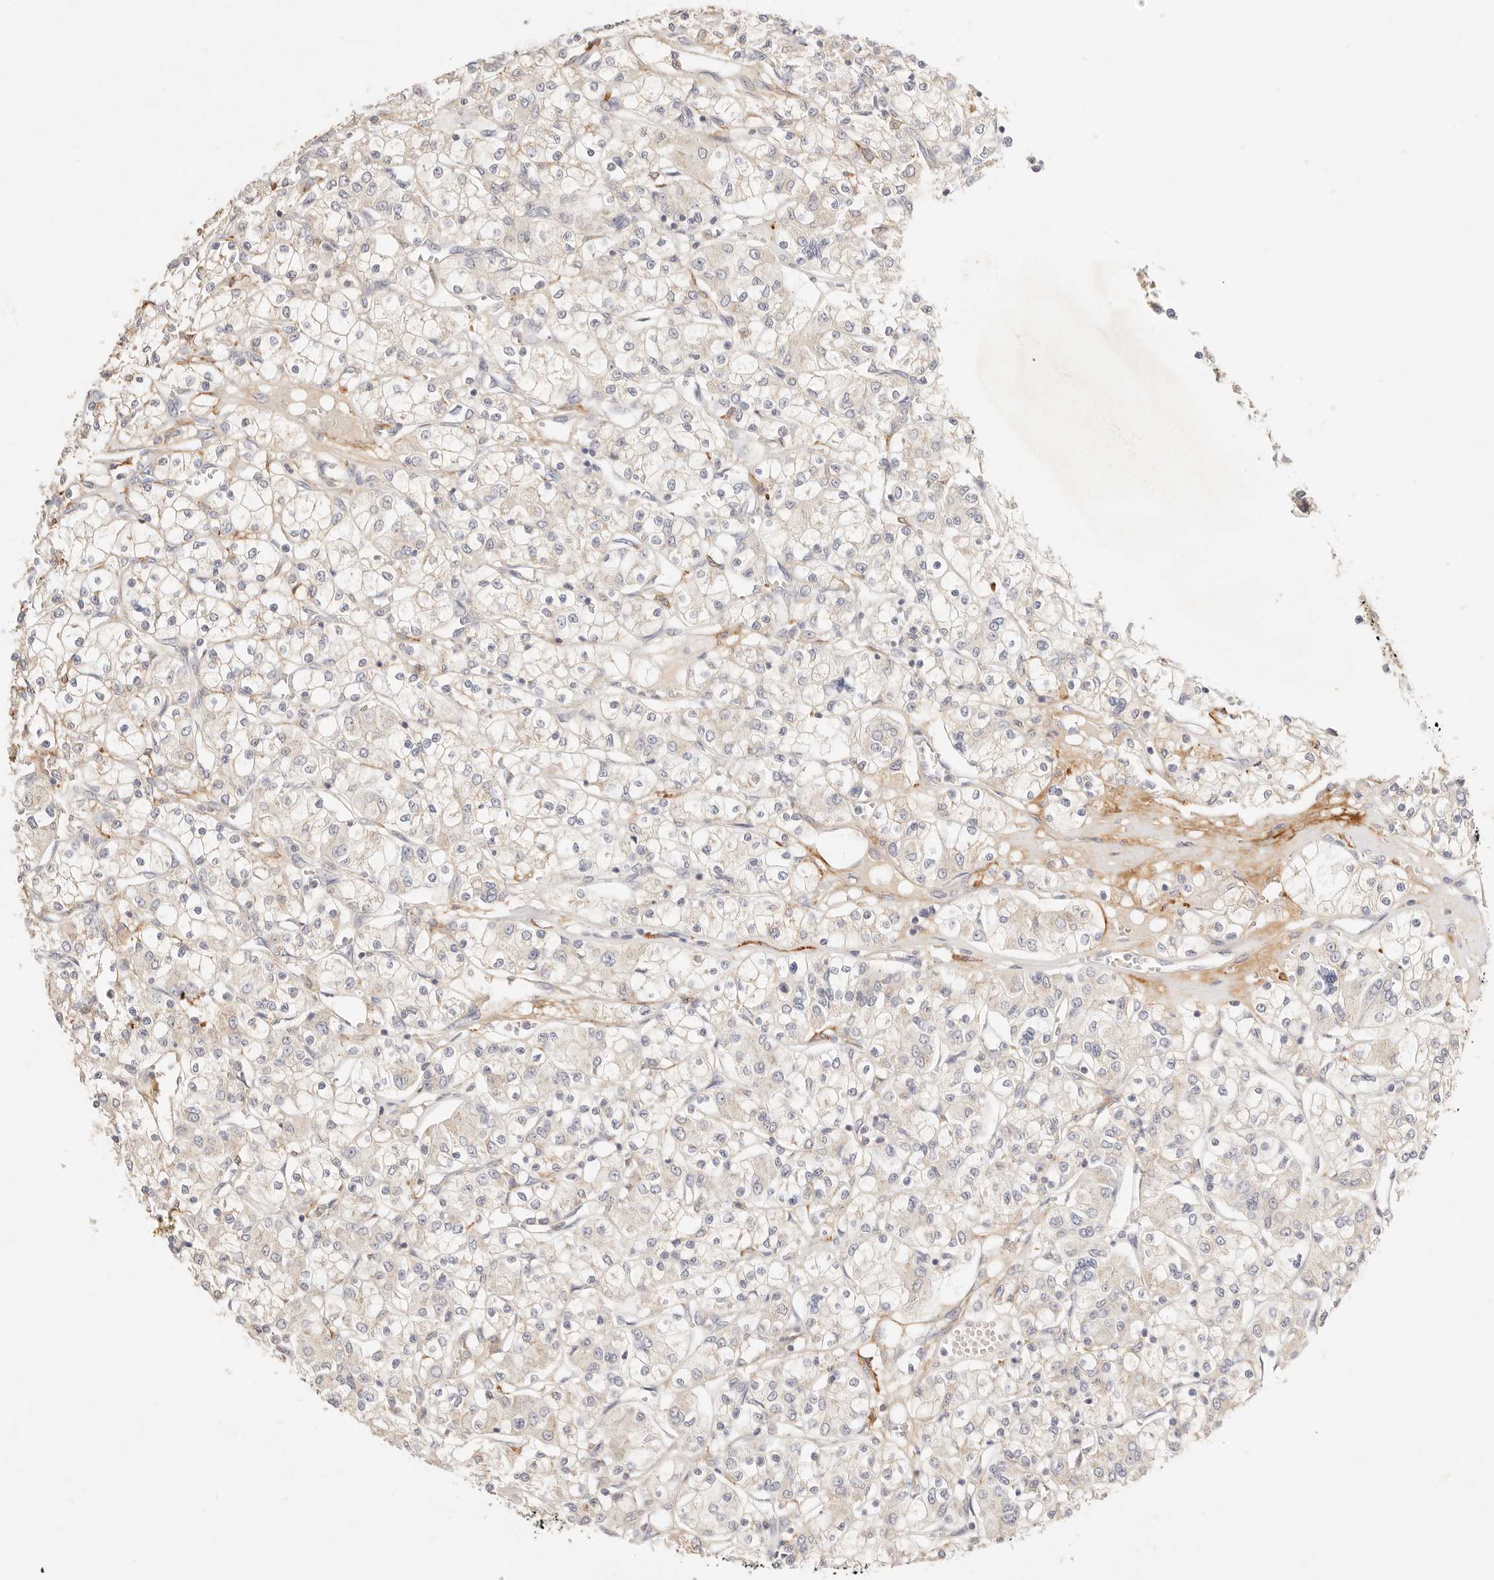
{"staining": {"intensity": "negative", "quantity": "none", "location": "none"}, "tissue": "renal cancer", "cell_type": "Tumor cells", "image_type": "cancer", "snomed": [{"axis": "morphology", "description": "Adenocarcinoma, NOS"}, {"axis": "topography", "description": "Kidney"}], "caption": "A histopathology image of adenocarcinoma (renal) stained for a protein reveals no brown staining in tumor cells. Nuclei are stained in blue.", "gene": "HK2", "patient": {"sex": "female", "age": 59}}